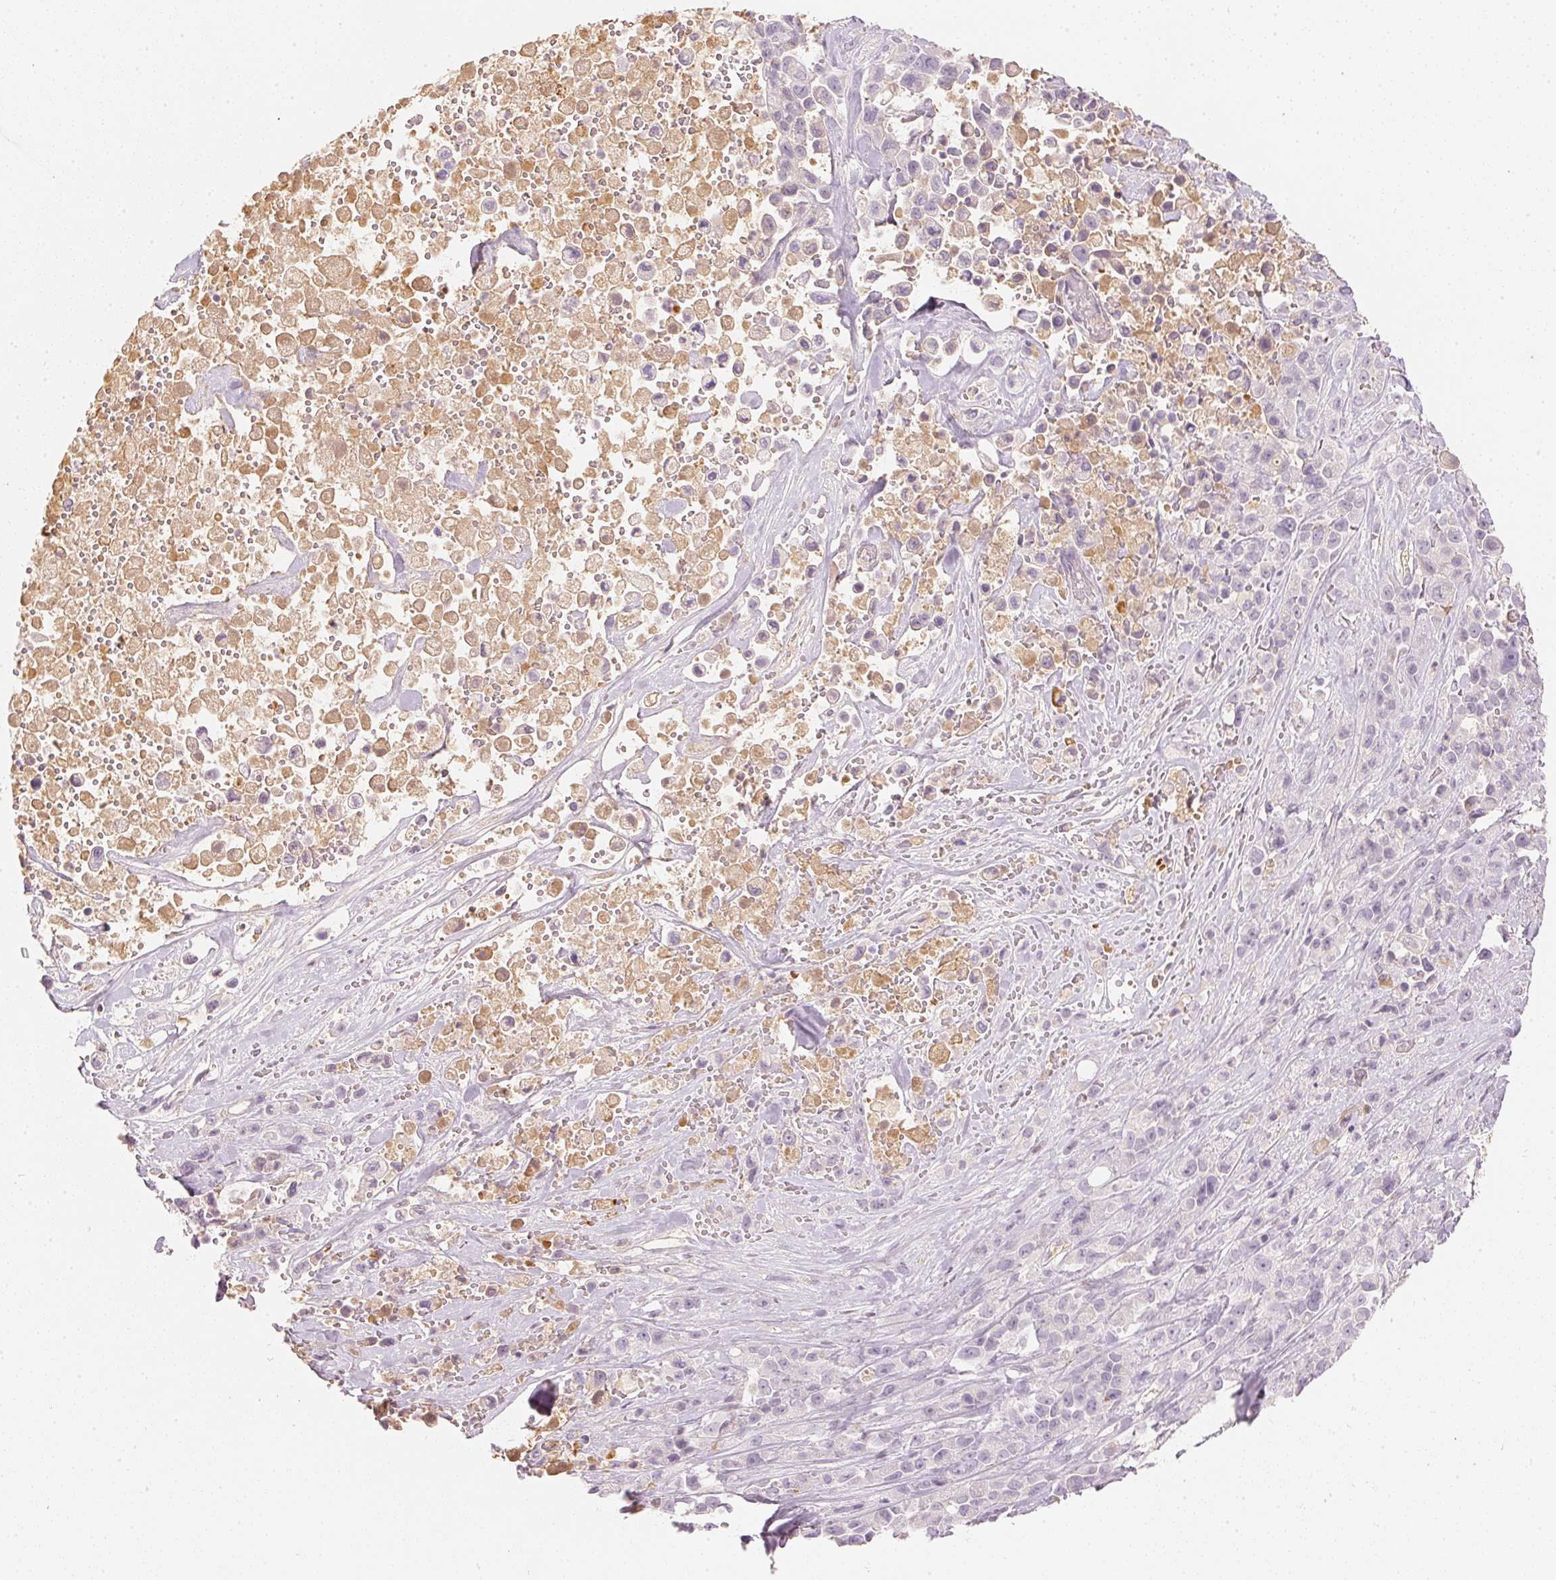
{"staining": {"intensity": "negative", "quantity": "none", "location": "none"}, "tissue": "pancreatic cancer", "cell_type": "Tumor cells", "image_type": "cancer", "snomed": [{"axis": "morphology", "description": "Adenocarcinoma, NOS"}, {"axis": "topography", "description": "Pancreas"}], "caption": "Immunohistochemical staining of human pancreatic cancer (adenocarcinoma) exhibits no significant staining in tumor cells. Brightfield microscopy of IHC stained with DAB (brown) and hematoxylin (blue), captured at high magnification.", "gene": "RMDN2", "patient": {"sex": "male", "age": 44}}